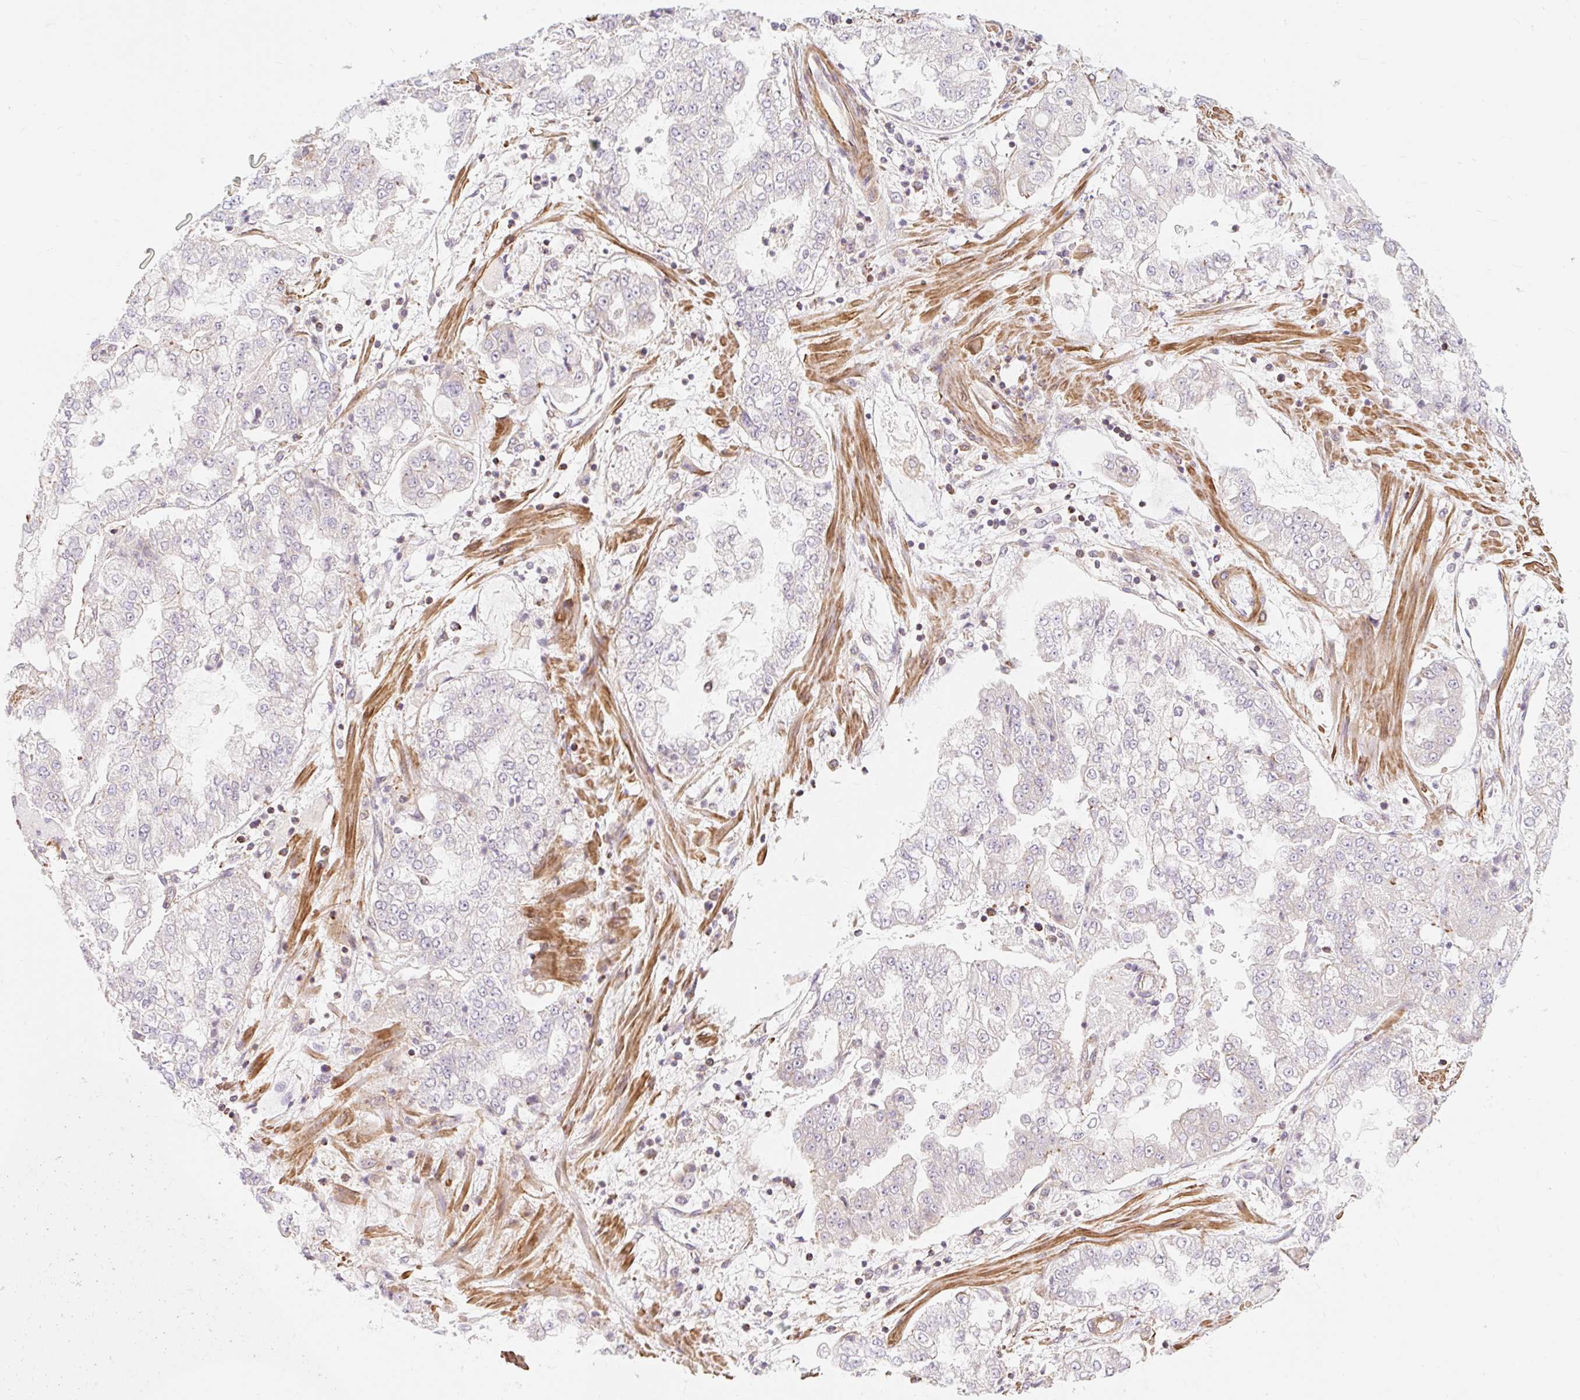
{"staining": {"intensity": "negative", "quantity": "none", "location": "none"}, "tissue": "stomach cancer", "cell_type": "Tumor cells", "image_type": "cancer", "snomed": [{"axis": "morphology", "description": "Adenocarcinoma, NOS"}, {"axis": "topography", "description": "Stomach"}], "caption": "Protein analysis of stomach adenocarcinoma demonstrates no significant expression in tumor cells.", "gene": "EMC10", "patient": {"sex": "male", "age": 76}}